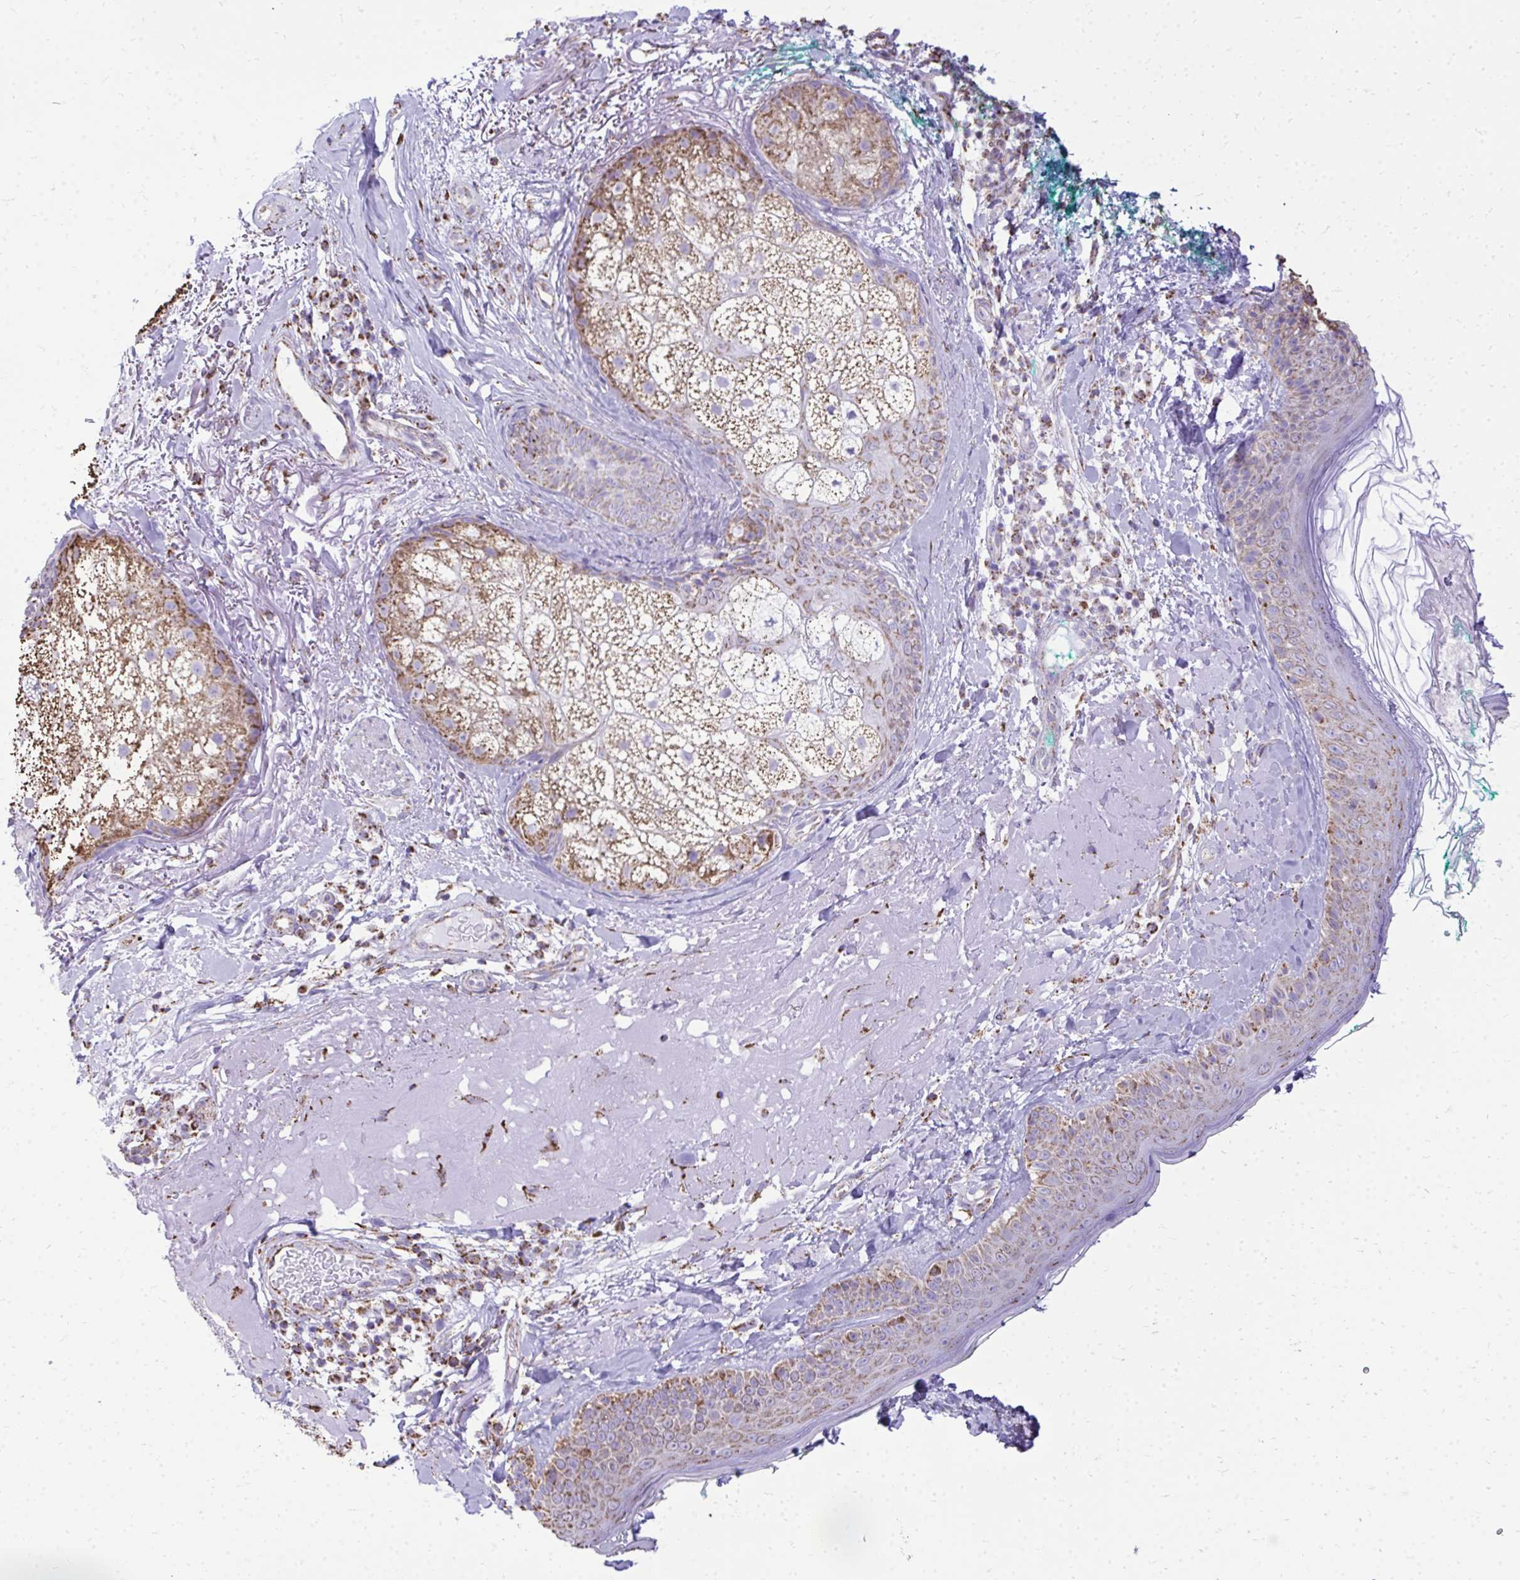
{"staining": {"intensity": "negative", "quantity": "none", "location": "none"}, "tissue": "skin", "cell_type": "Fibroblasts", "image_type": "normal", "snomed": [{"axis": "morphology", "description": "Normal tissue, NOS"}, {"axis": "topography", "description": "Skin"}], "caption": "The immunohistochemistry micrograph has no significant staining in fibroblasts of skin. (Stains: DAB (3,3'-diaminobenzidine) IHC with hematoxylin counter stain, Microscopy: brightfield microscopy at high magnification).", "gene": "MPZL2", "patient": {"sex": "male", "age": 73}}